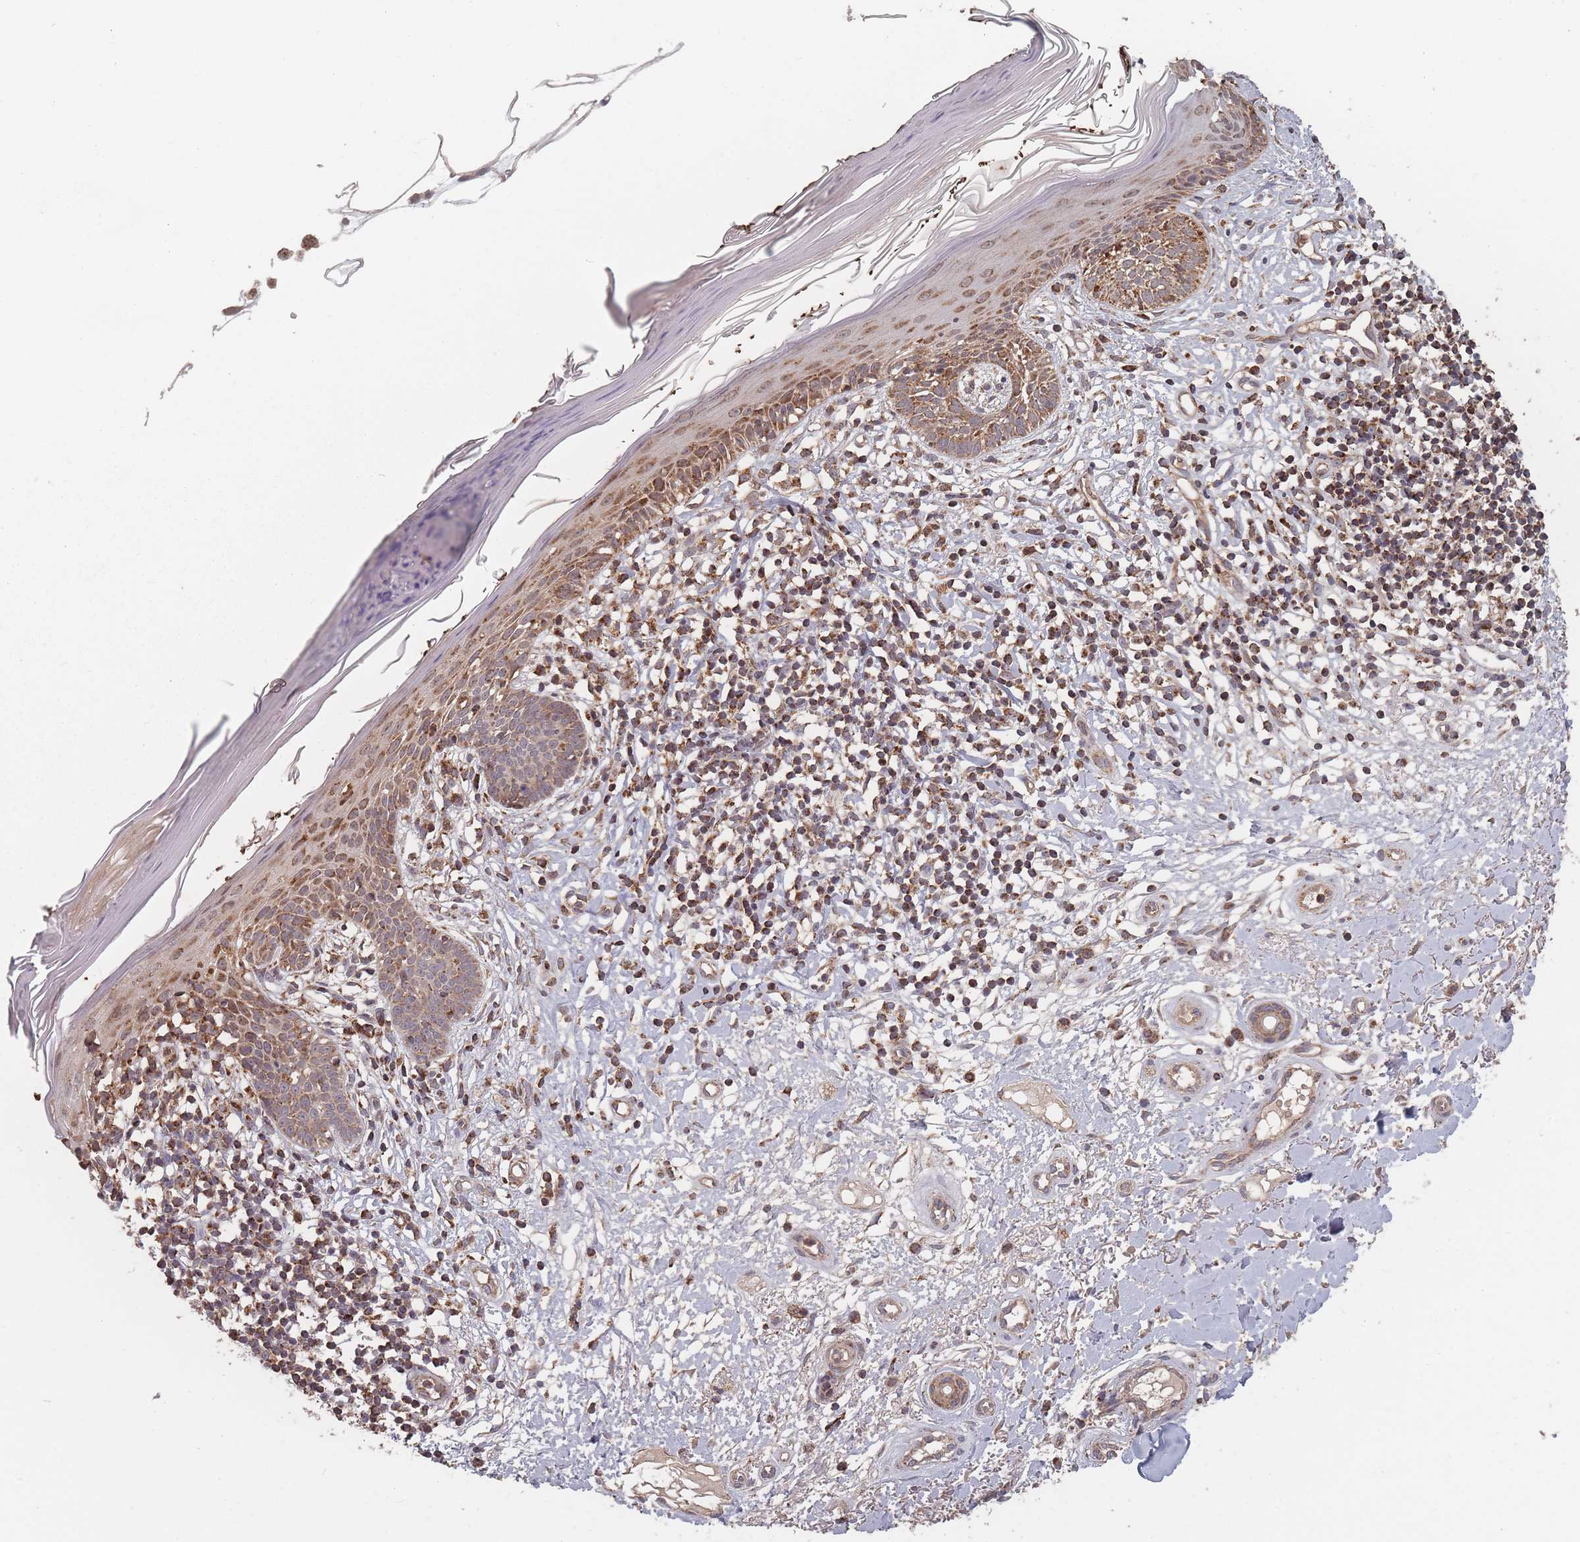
{"staining": {"intensity": "moderate", "quantity": ">75%", "location": "cytoplasmic/membranous"}, "tissue": "skin cancer", "cell_type": "Tumor cells", "image_type": "cancer", "snomed": [{"axis": "morphology", "description": "Basal cell carcinoma"}, {"axis": "topography", "description": "Skin"}], "caption": "IHC staining of basal cell carcinoma (skin), which reveals medium levels of moderate cytoplasmic/membranous staining in about >75% of tumor cells indicating moderate cytoplasmic/membranous protein positivity. The staining was performed using DAB (3,3'-diaminobenzidine) (brown) for protein detection and nuclei were counterstained in hematoxylin (blue).", "gene": "LYRM7", "patient": {"sex": "male", "age": 78}}